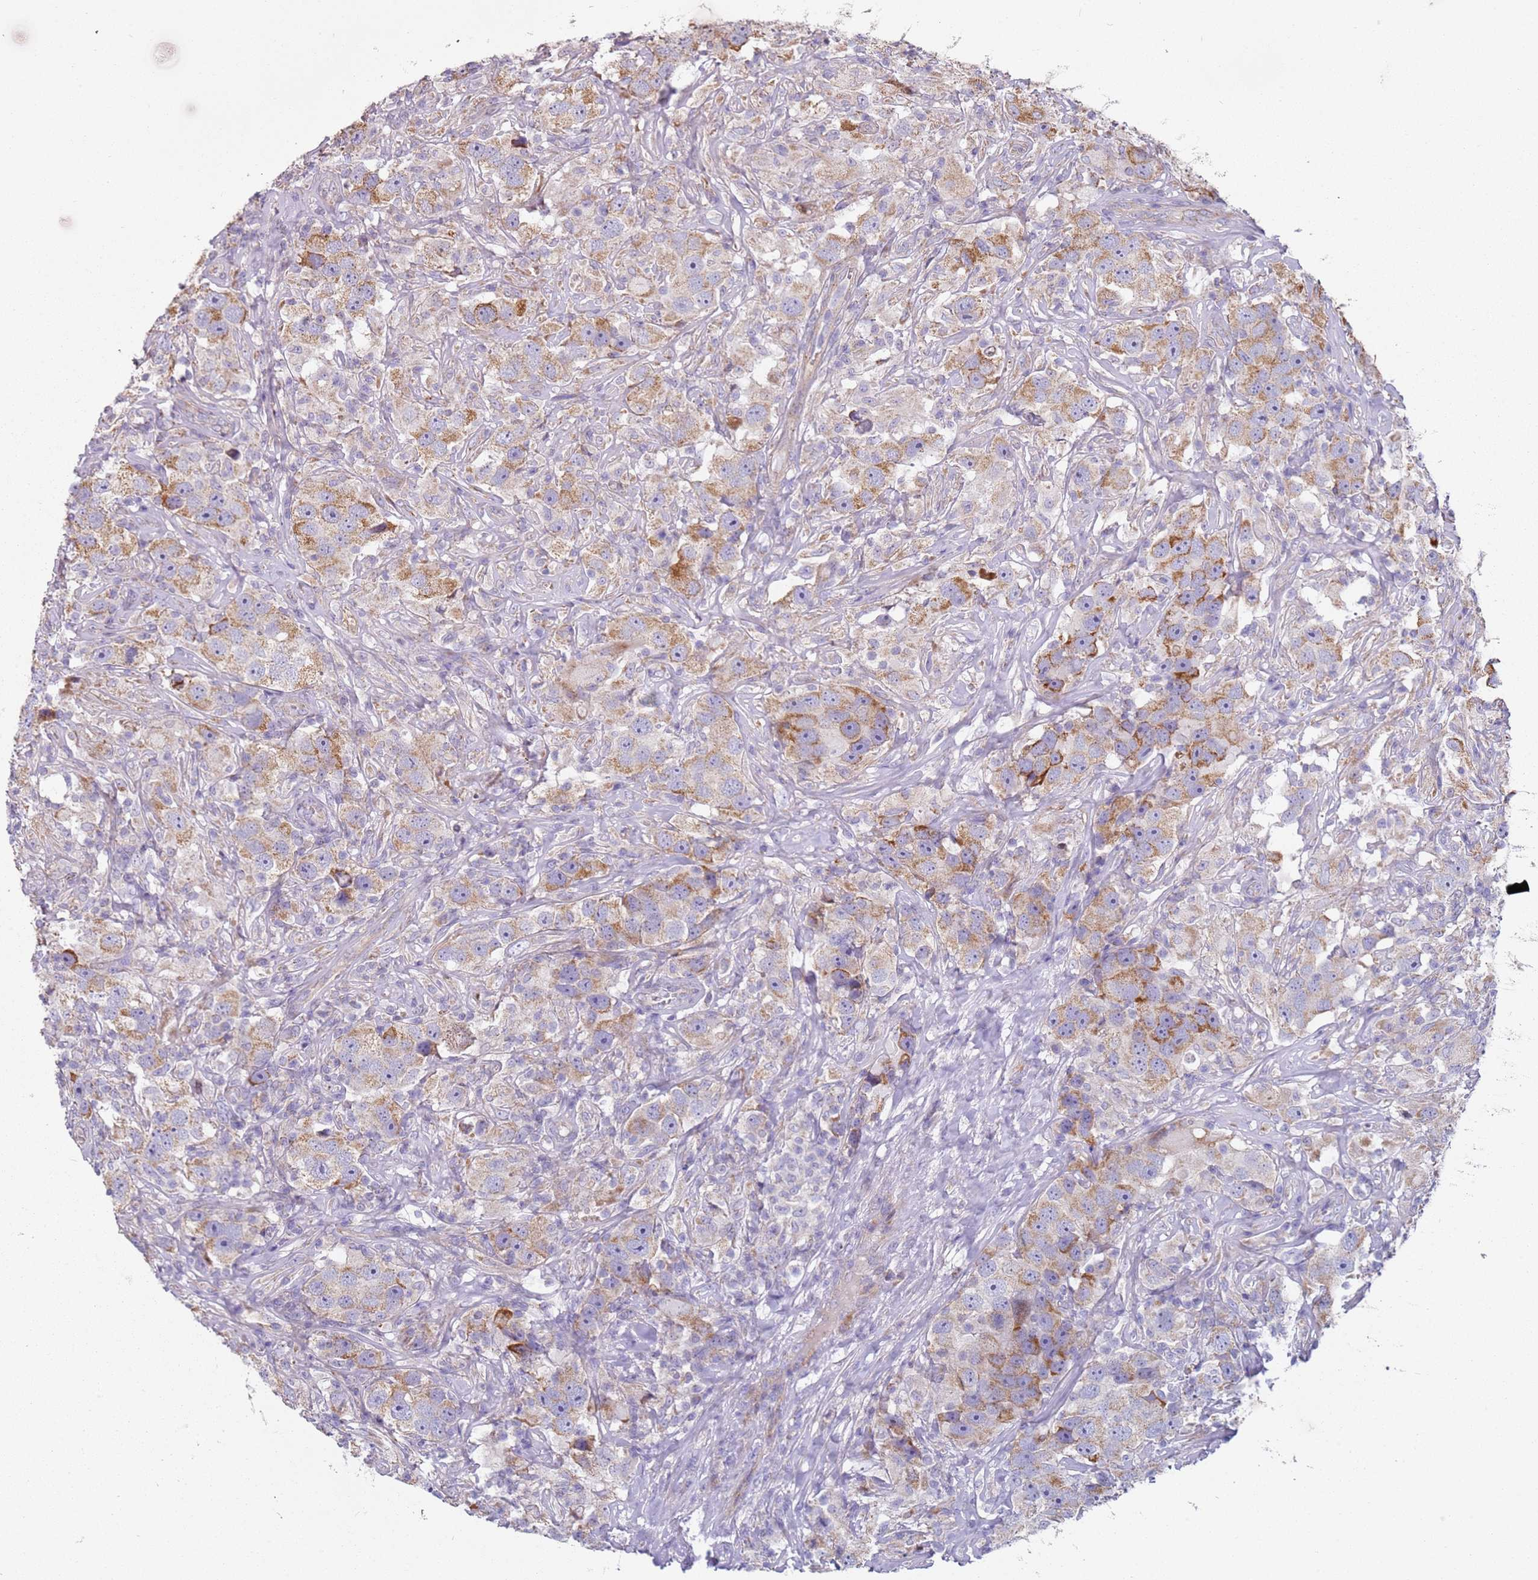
{"staining": {"intensity": "moderate", "quantity": ">75%", "location": "cytoplasmic/membranous"}, "tissue": "testis cancer", "cell_type": "Tumor cells", "image_type": "cancer", "snomed": [{"axis": "morphology", "description": "Seminoma, NOS"}, {"axis": "topography", "description": "Testis"}], "caption": "Immunohistochemistry (DAB) staining of testis cancer (seminoma) shows moderate cytoplasmic/membranous protein staining in approximately >75% of tumor cells.", "gene": "ALS2", "patient": {"sex": "male", "age": 49}}